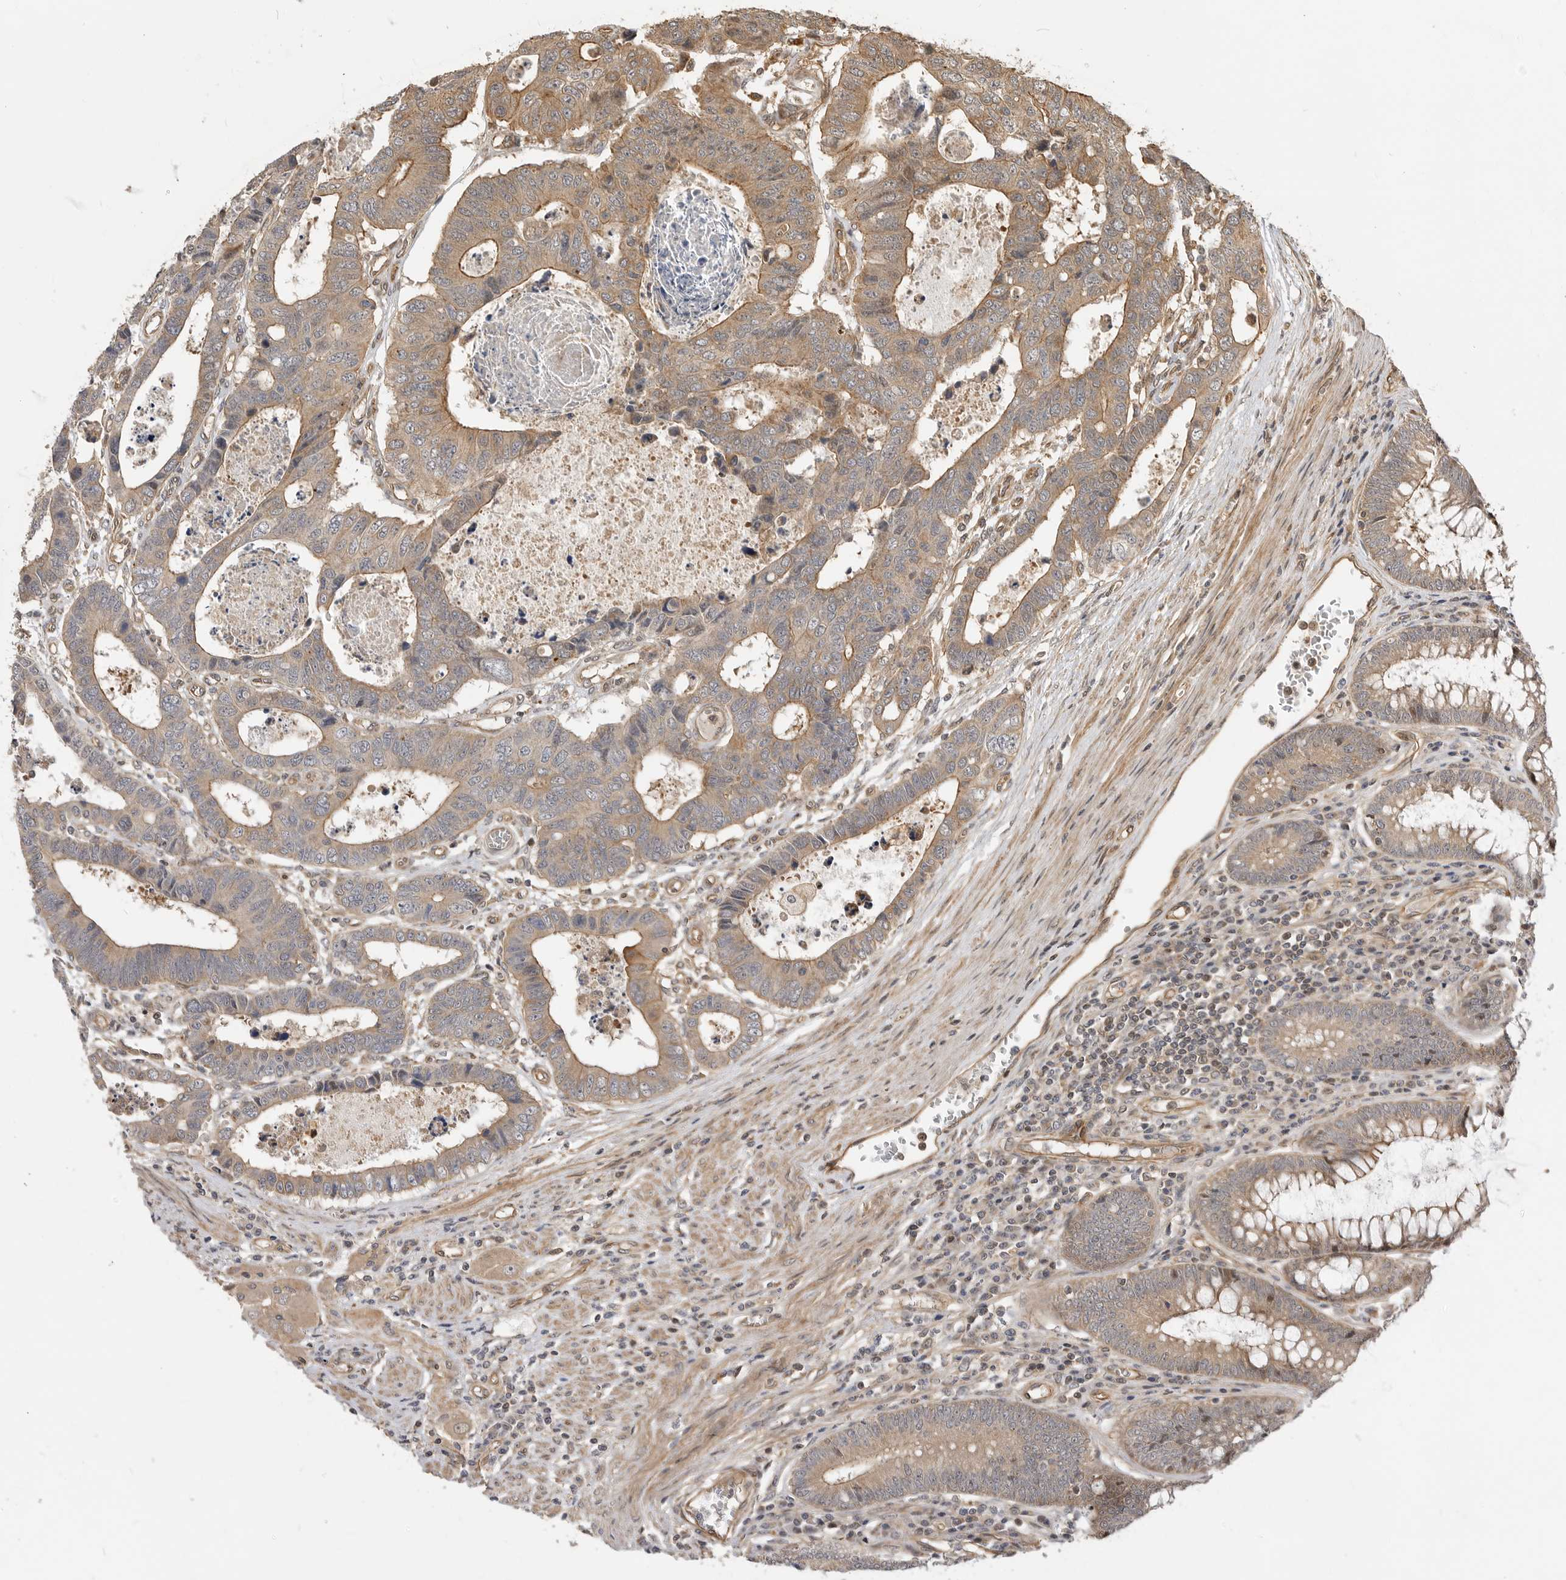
{"staining": {"intensity": "moderate", "quantity": ">75%", "location": "cytoplasmic/membranous"}, "tissue": "colorectal cancer", "cell_type": "Tumor cells", "image_type": "cancer", "snomed": [{"axis": "morphology", "description": "Adenocarcinoma, NOS"}, {"axis": "topography", "description": "Rectum"}], "caption": "IHC photomicrograph of human colorectal cancer stained for a protein (brown), which demonstrates medium levels of moderate cytoplasmic/membranous staining in approximately >75% of tumor cells.", "gene": "ADPRS", "patient": {"sex": "male", "age": 84}}